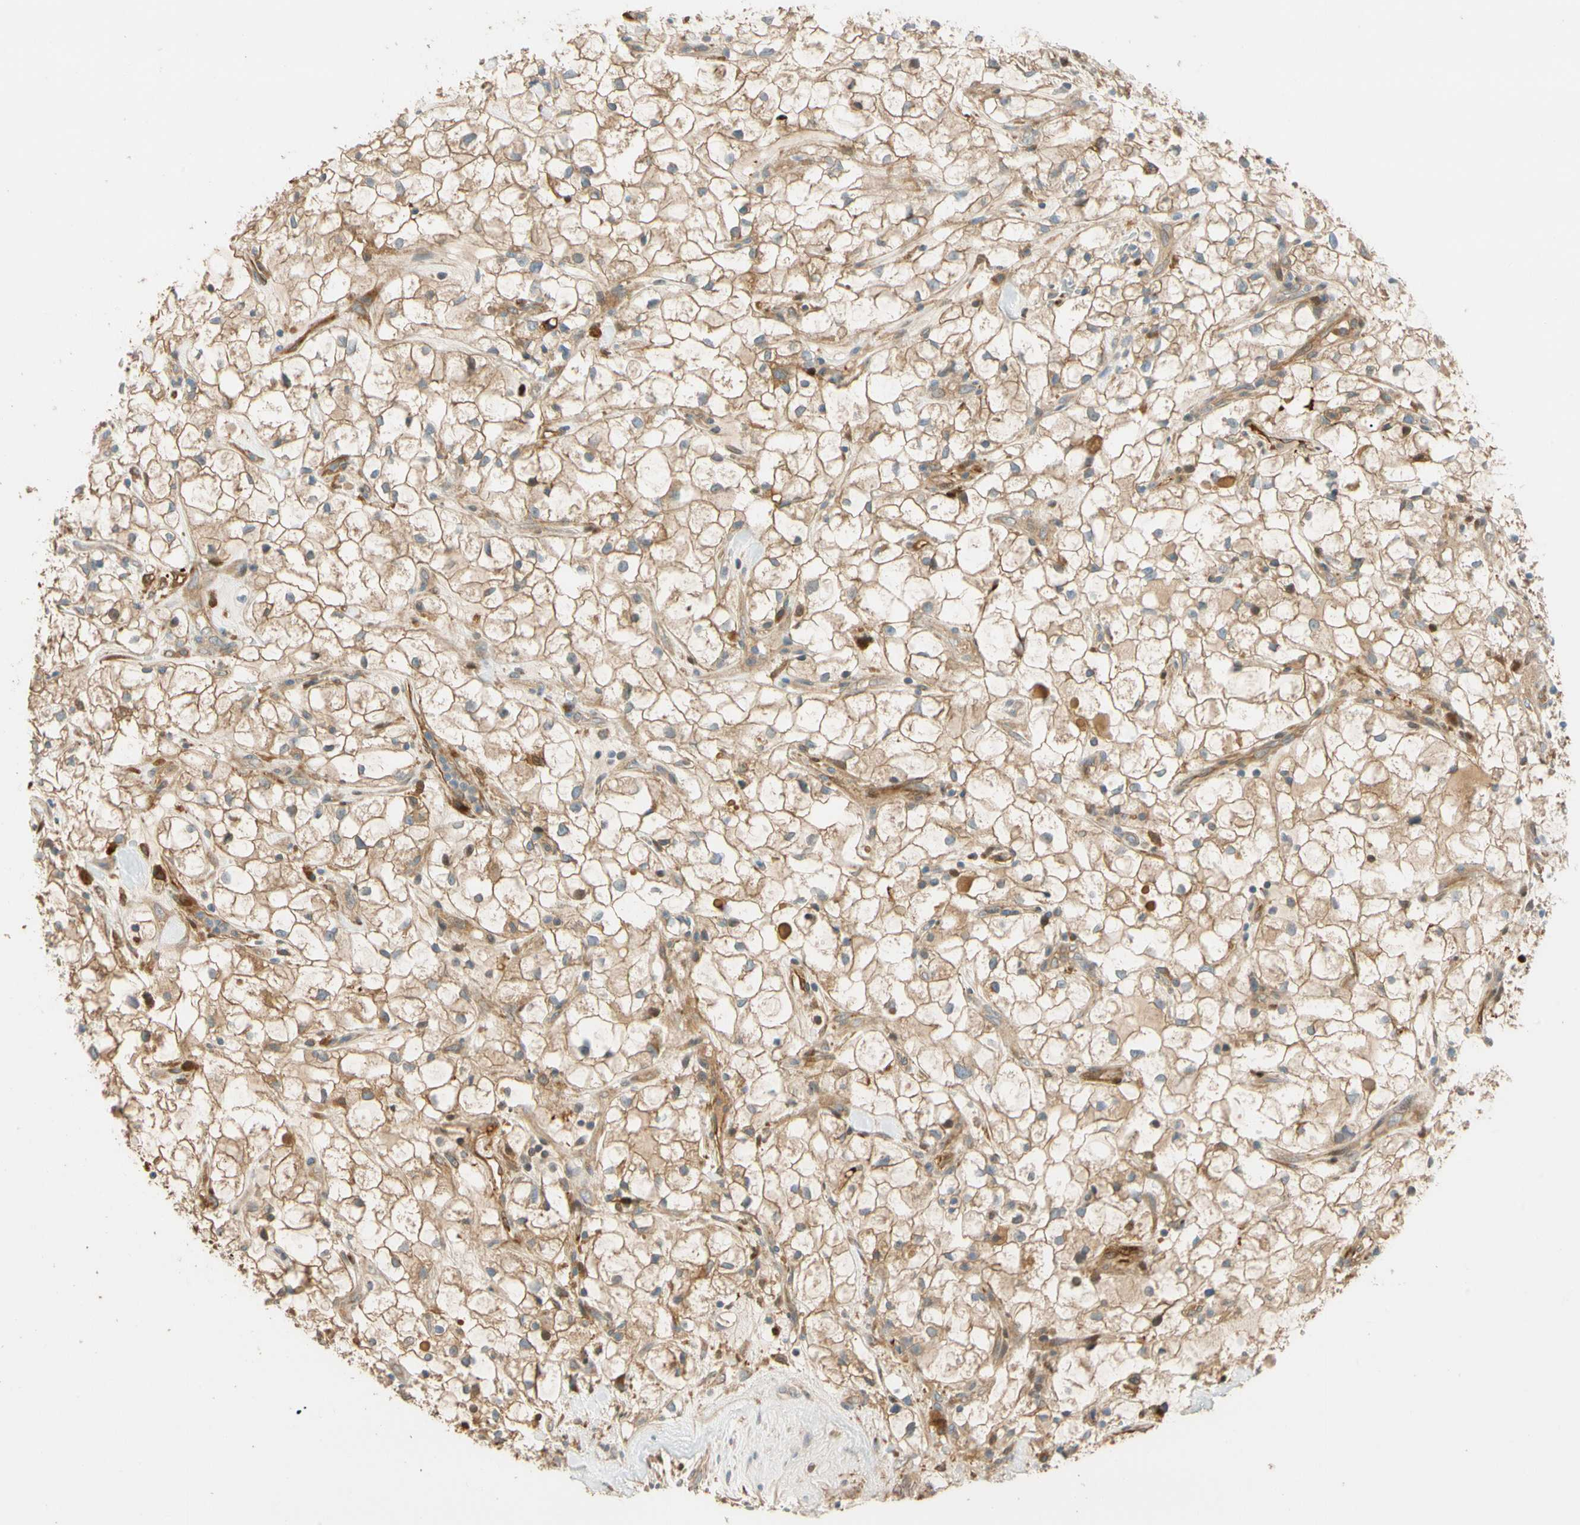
{"staining": {"intensity": "moderate", "quantity": ">75%", "location": "cytoplasmic/membranous"}, "tissue": "renal cancer", "cell_type": "Tumor cells", "image_type": "cancer", "snomed": [{"axis": "morphology", "description": "Adenocarcinoma, NOS"}, {"axis": "topography", "description": "Kidney"}], "caption": "This photomicrograph displays immunohistochemistry (IHC) staining of adenocarcinoma (renal), with medium moderate cytoplasmic/membranous positivity in about >75% of tumor cells.", "gene": "PARP14", "patient": {"sex": "female", "age": 60}}